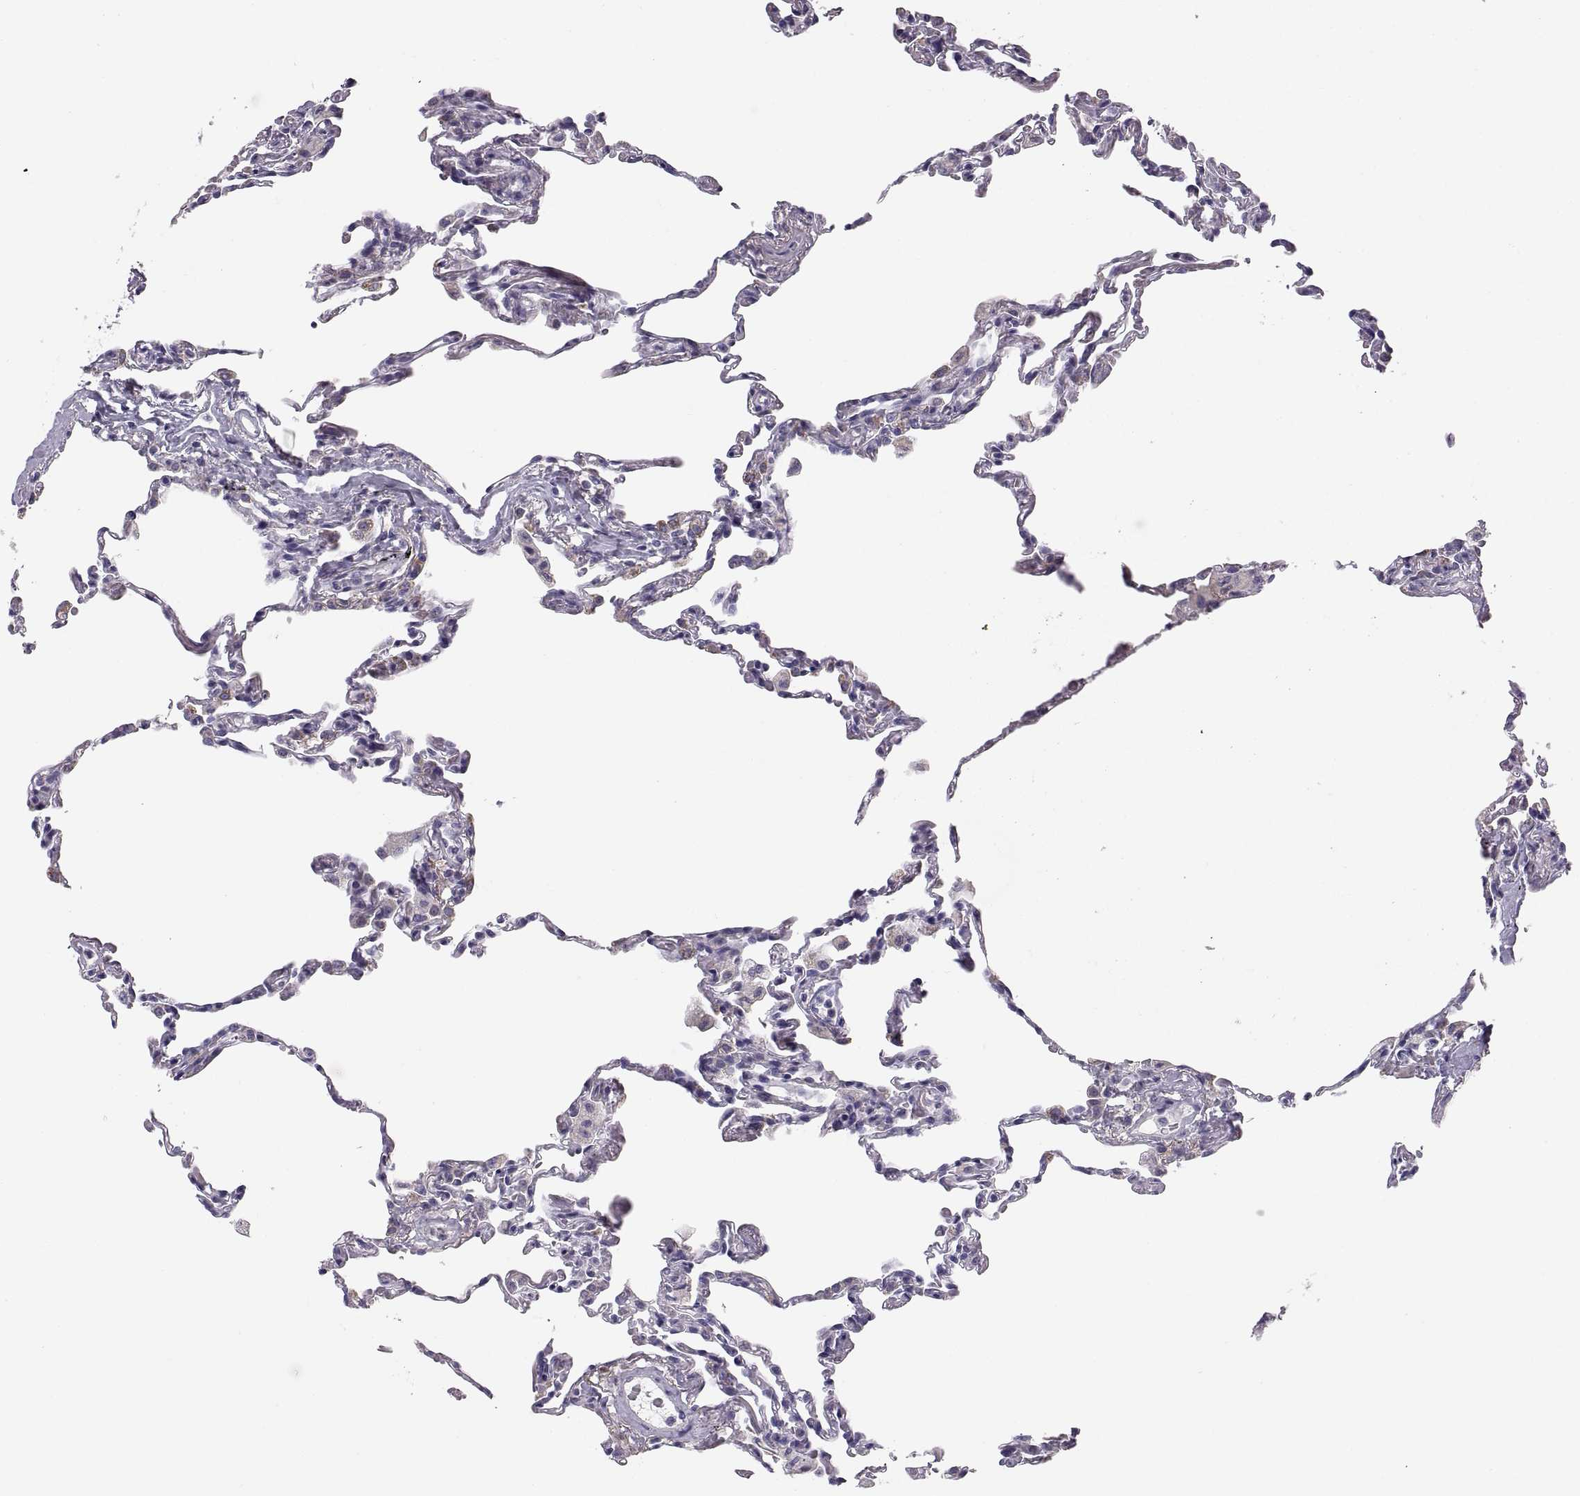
{"staining": {"intensity": "negative", "quantity": "none", "location": "none"}, "tissue": "lung", "cell_type": "Alveolar cells", "image_type": "normal", "snomed": [{"axis": "morphology", "description": "Normal tissue, NOS"}, {"axis": "topography", "description": "Lung"}], "caption": "Immunohistochemistry (IHC) of benign human lung reveals no positivity in alveolar cells.", "gene": "COL9A3", "patient": {"sex": "female", "age": 57}}